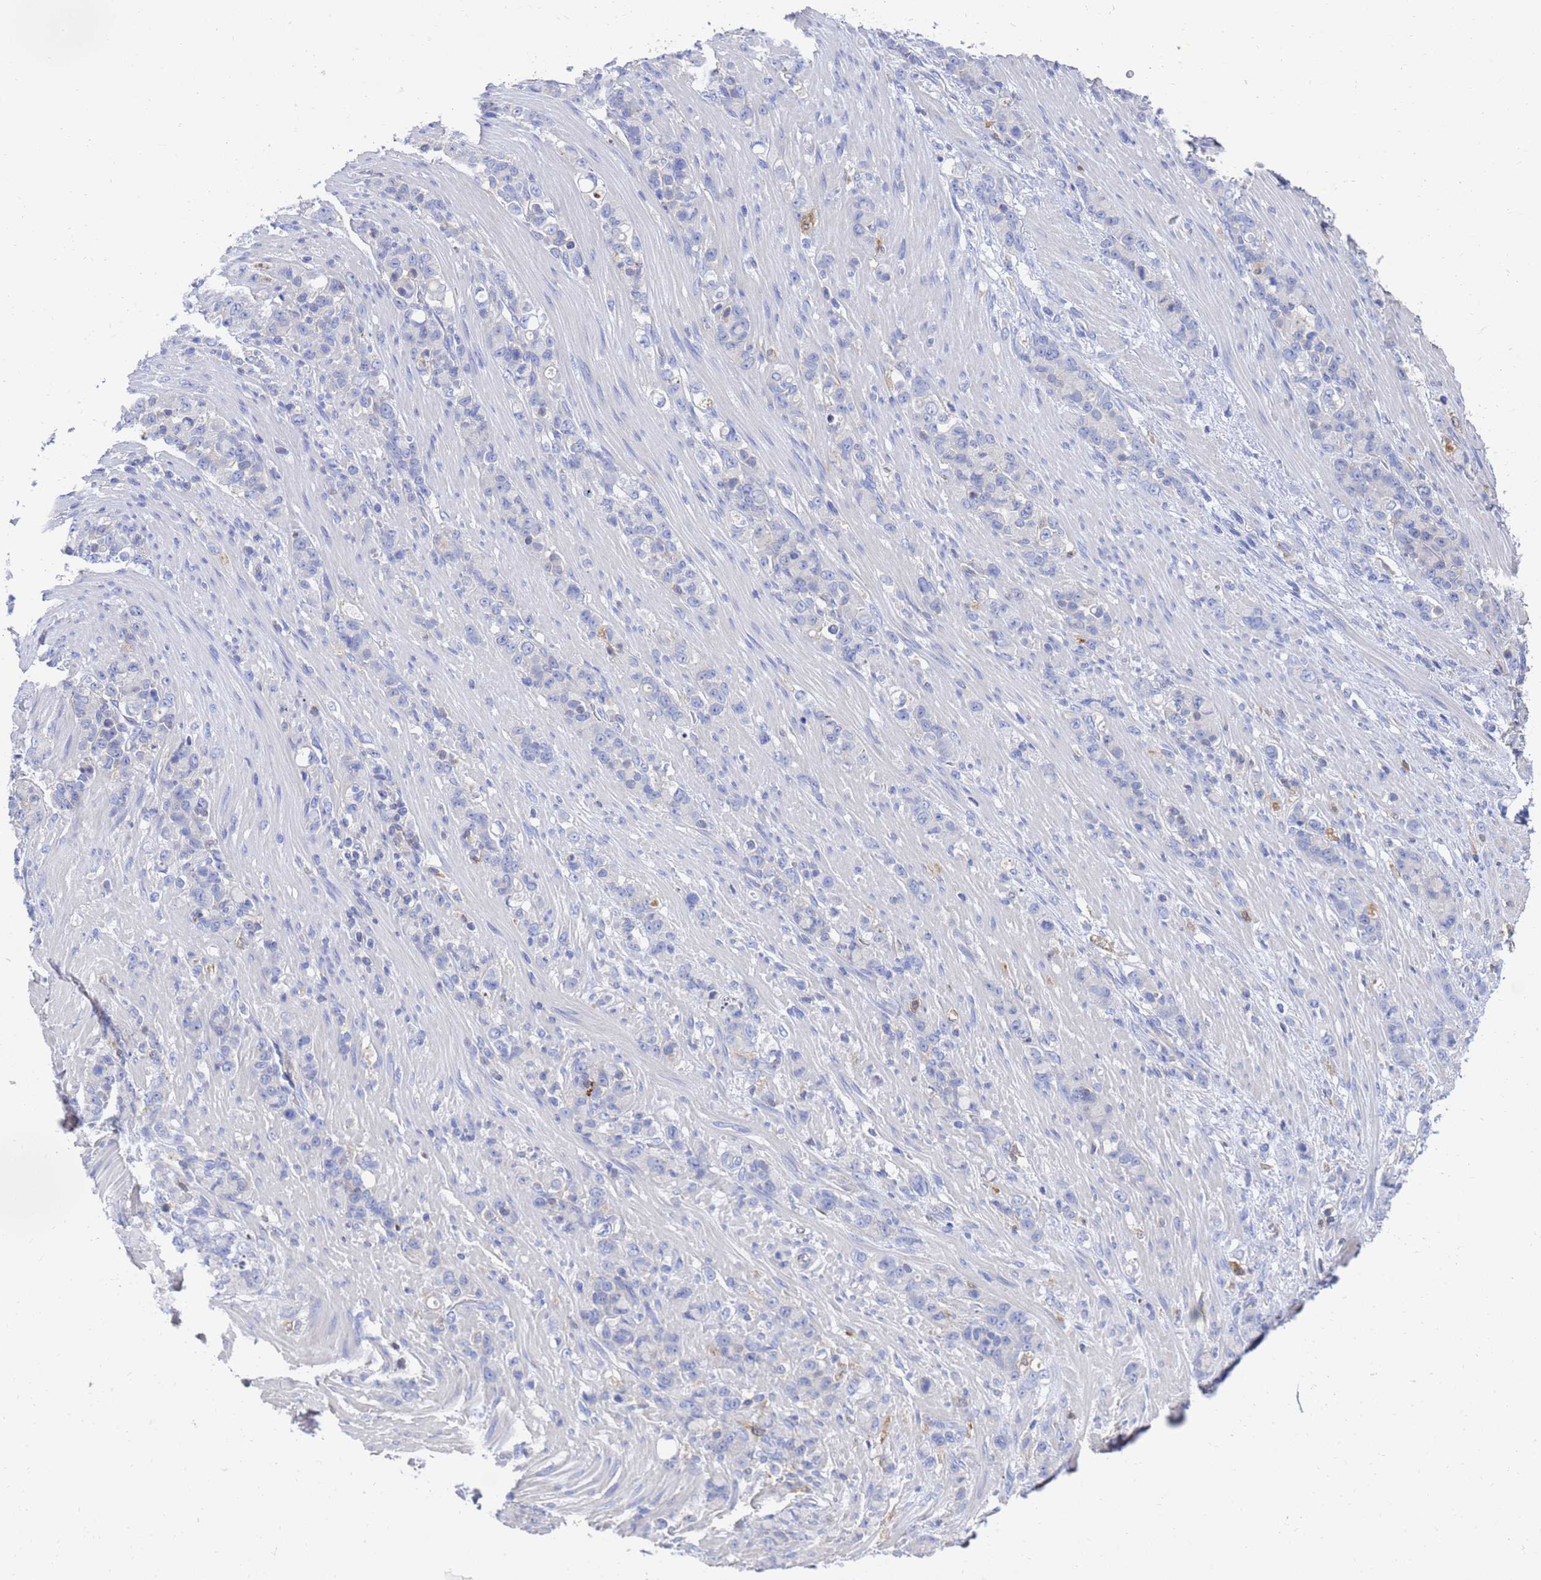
{"staining": {"intensity": "negative", "quantity": "none", "location": "none"}, "tissue": "stomach cancer", "cell_type": "Tumor cells", "image_type": "cancer", "snomed": [{"axis": "morphology", "description": "Normal tissue, NOS"}, {"axis": "morphology", "description": "Adenocarcinoma, NOS"}, {"axis": "topography", "description": "Stomach"}], "caption": "Immunohistochemistry (IHC) histopathology image of neoplastic tissue: human adenocarcinoma (stomach) stained with DAB reveals no significant protein positivity in tumor cells.", "gene": "GCHFR", "patient": {"sex": "female", "age": 79}}